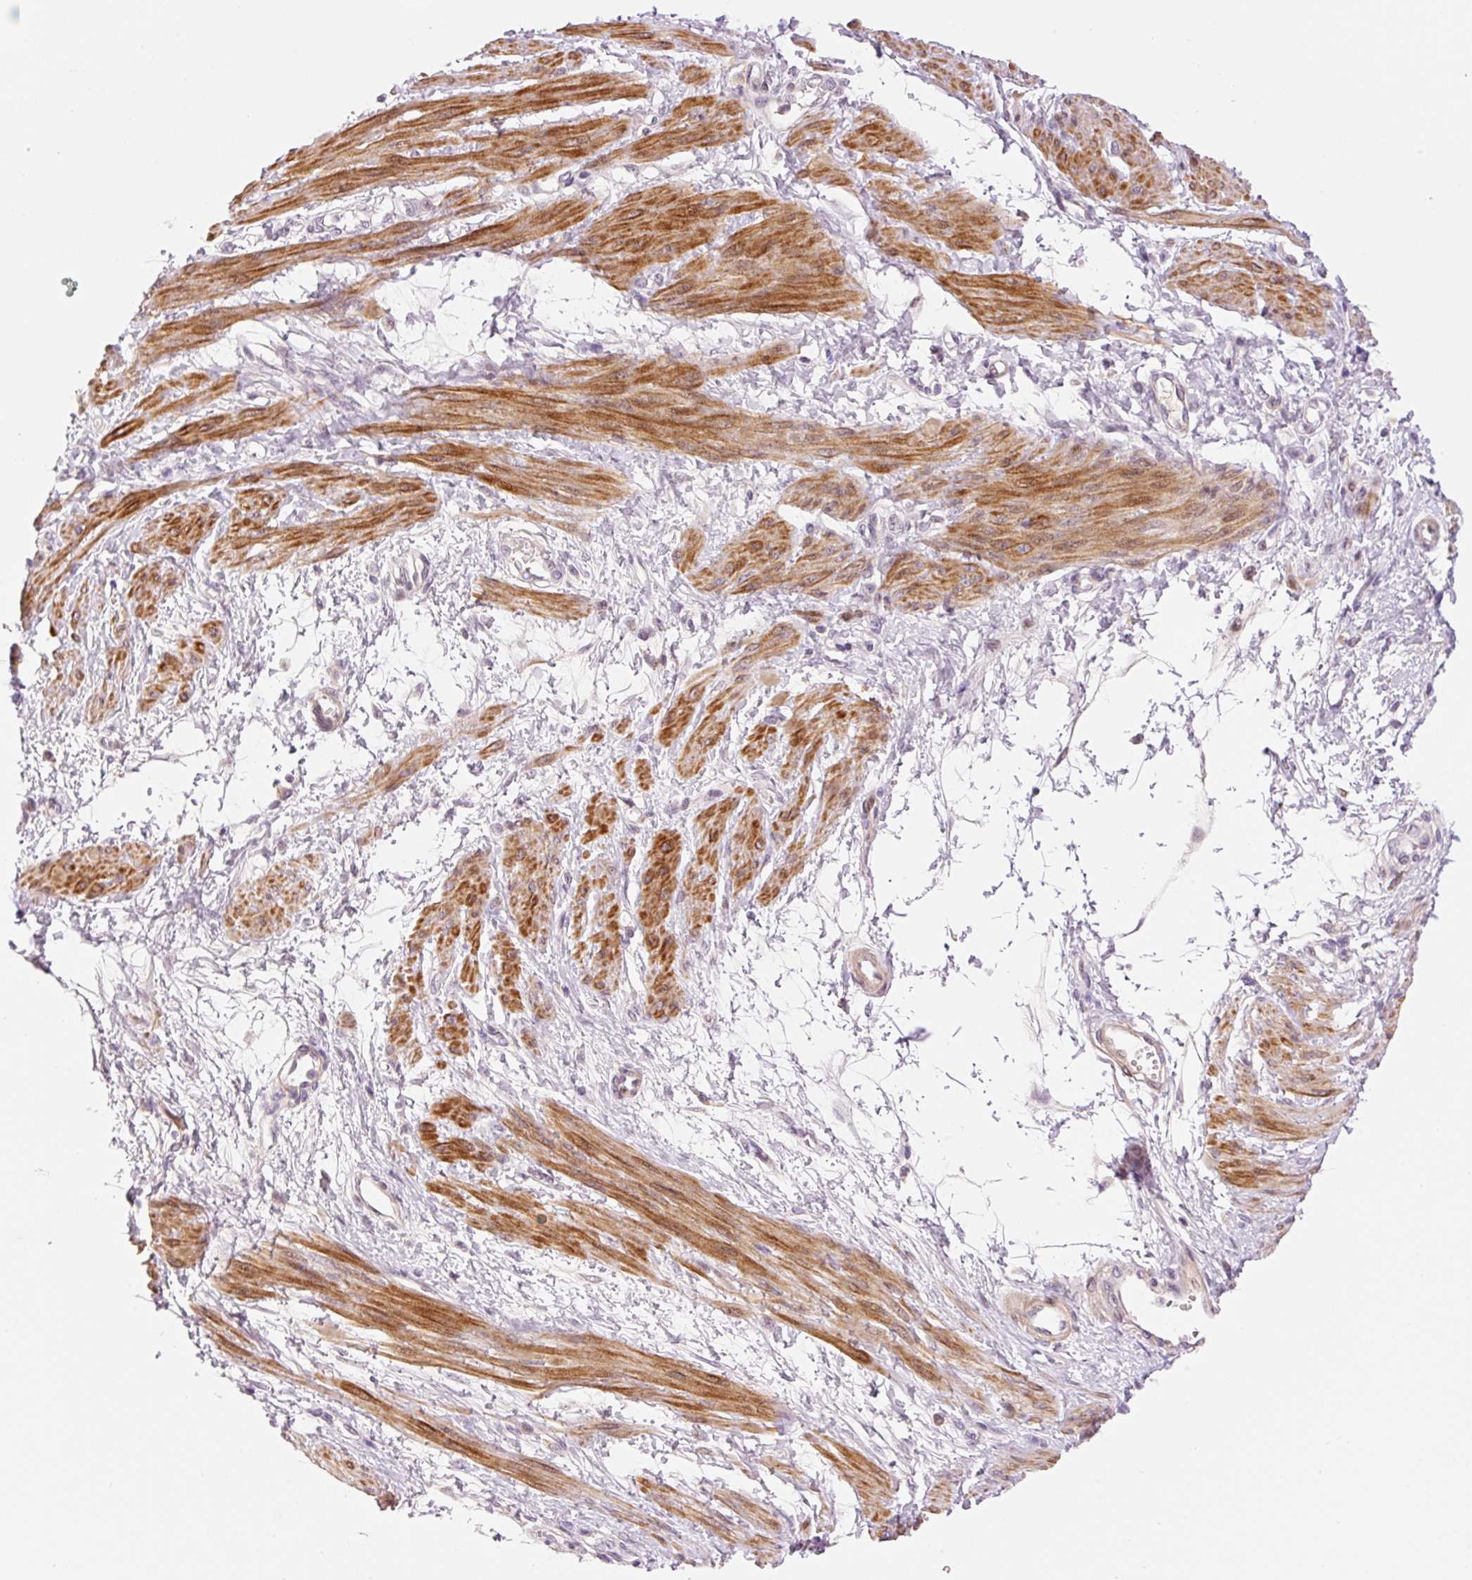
{"staining": {"intensity": "moderate", "quantity": ">75%", "location": "cytoplasmic/membranous"}, "tissue": "smooth muscle", "cell_type": "Smooth muscle cells", "image_type": "normal", "snomed": [{"axis": "morphology", "description": "Normal tissue, NOS"}, {"axis": "topography", "description": "Smooth muscle"}, {"axis": "topography", "description": "Uterus"}], "caption": "Immunohistochemistry (DAB (3,3'-diaminobenzidine)) staining of unremarkable human smooth muscle demonstrates moderate cytoplasmic/membranous protein expression in about >75% of smooth muscle cells.", "gene": "HNF1A", "patient": {"sex": "female", "age": 39}}